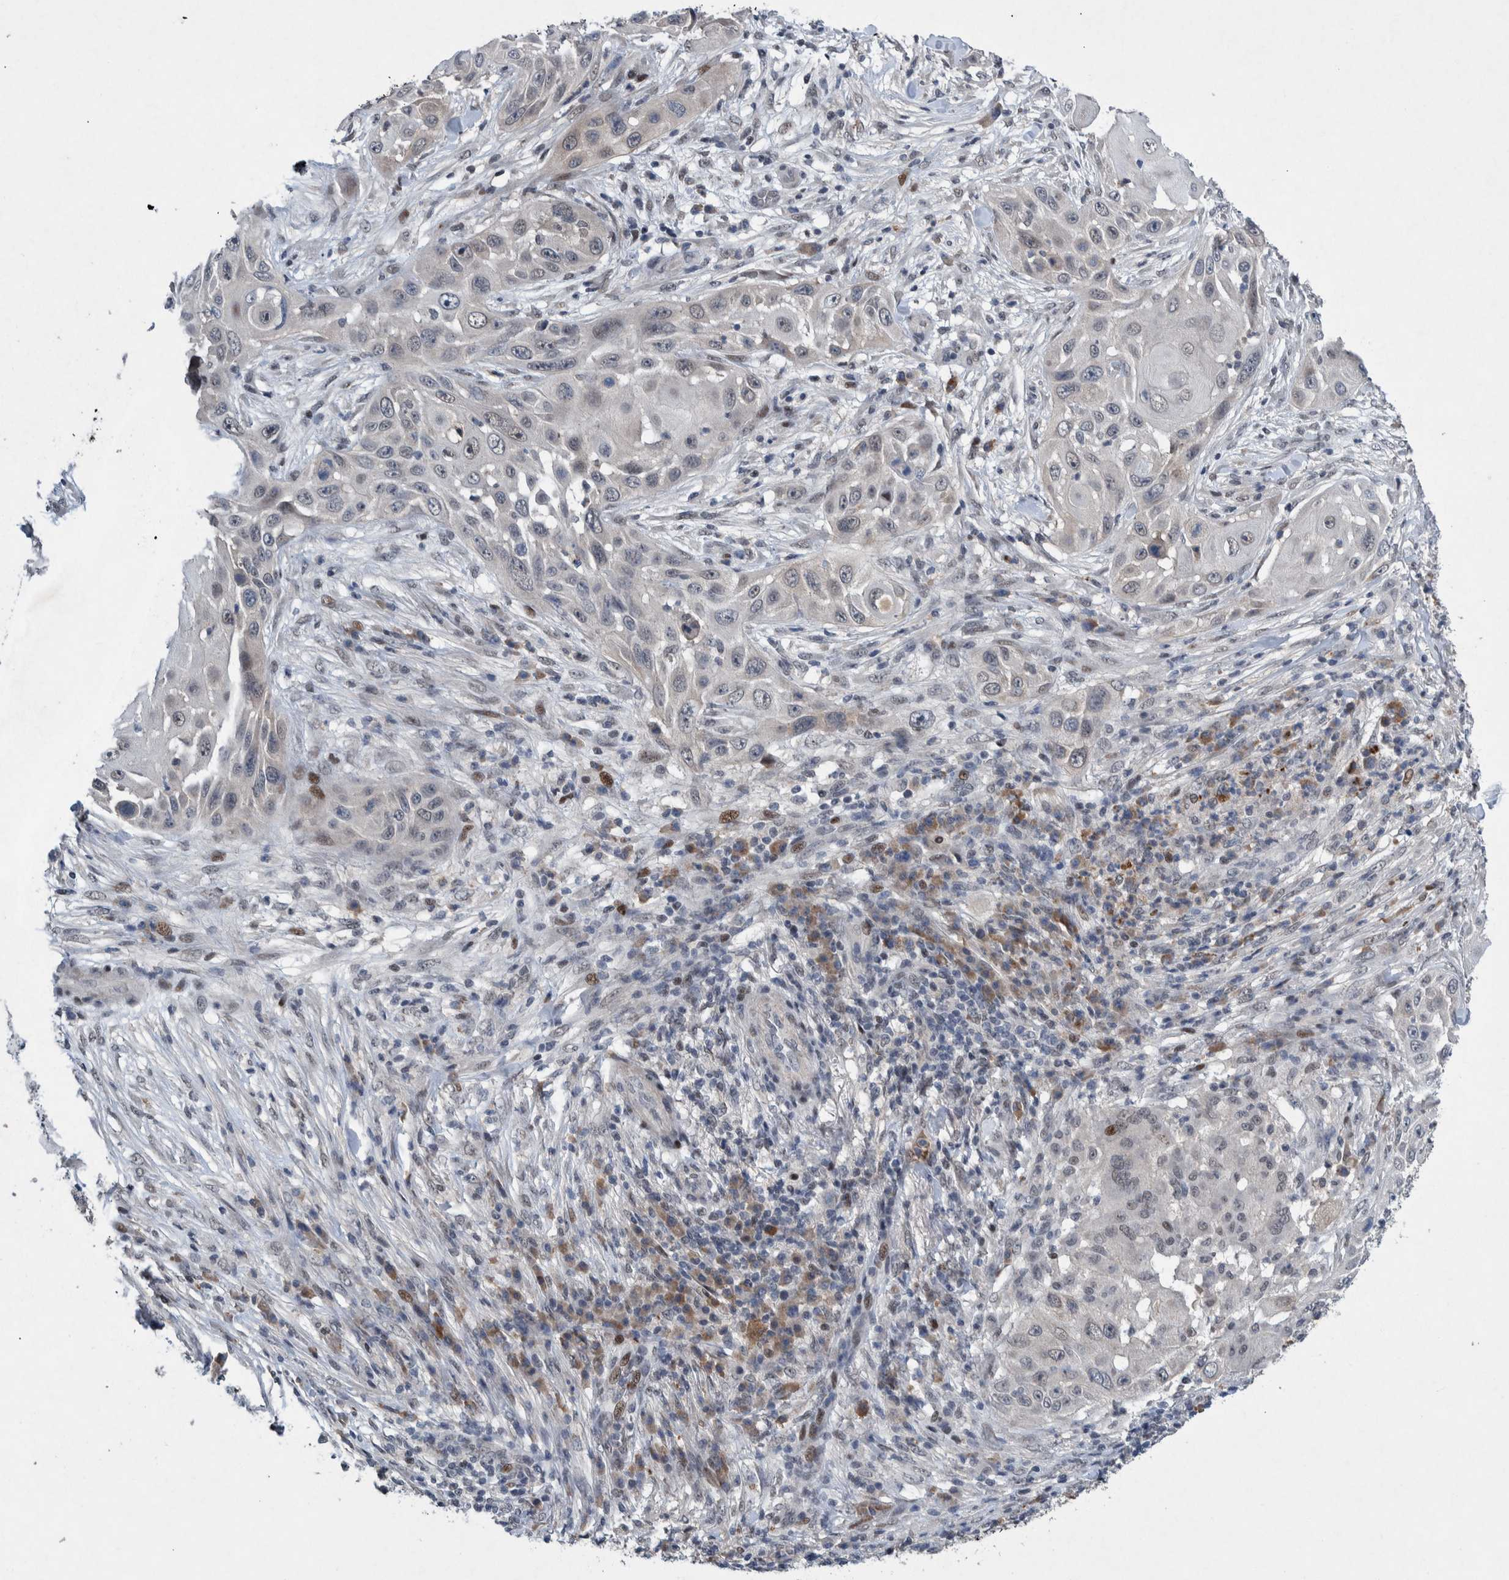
{"staining": {"intensity": "negative", "quantity": "none", "location": "none"}, "tissue": "skin cancer", "cell_type": "Tumor cells", "image_type": "cancer", "snomed": [{"axis": "morphology", "description": "Squamous cell carcinoma, NOS"}, {"axis": "topography", "description": "Skin"}], "caption": "The image reveals no staining of tumor cells in skin squamous cell carcinoma. (DAB IHC visualized using brightfield microscopy, high magnification).", "gene": "ESRP1", "patient": {"sex": "female", "age": 44}}